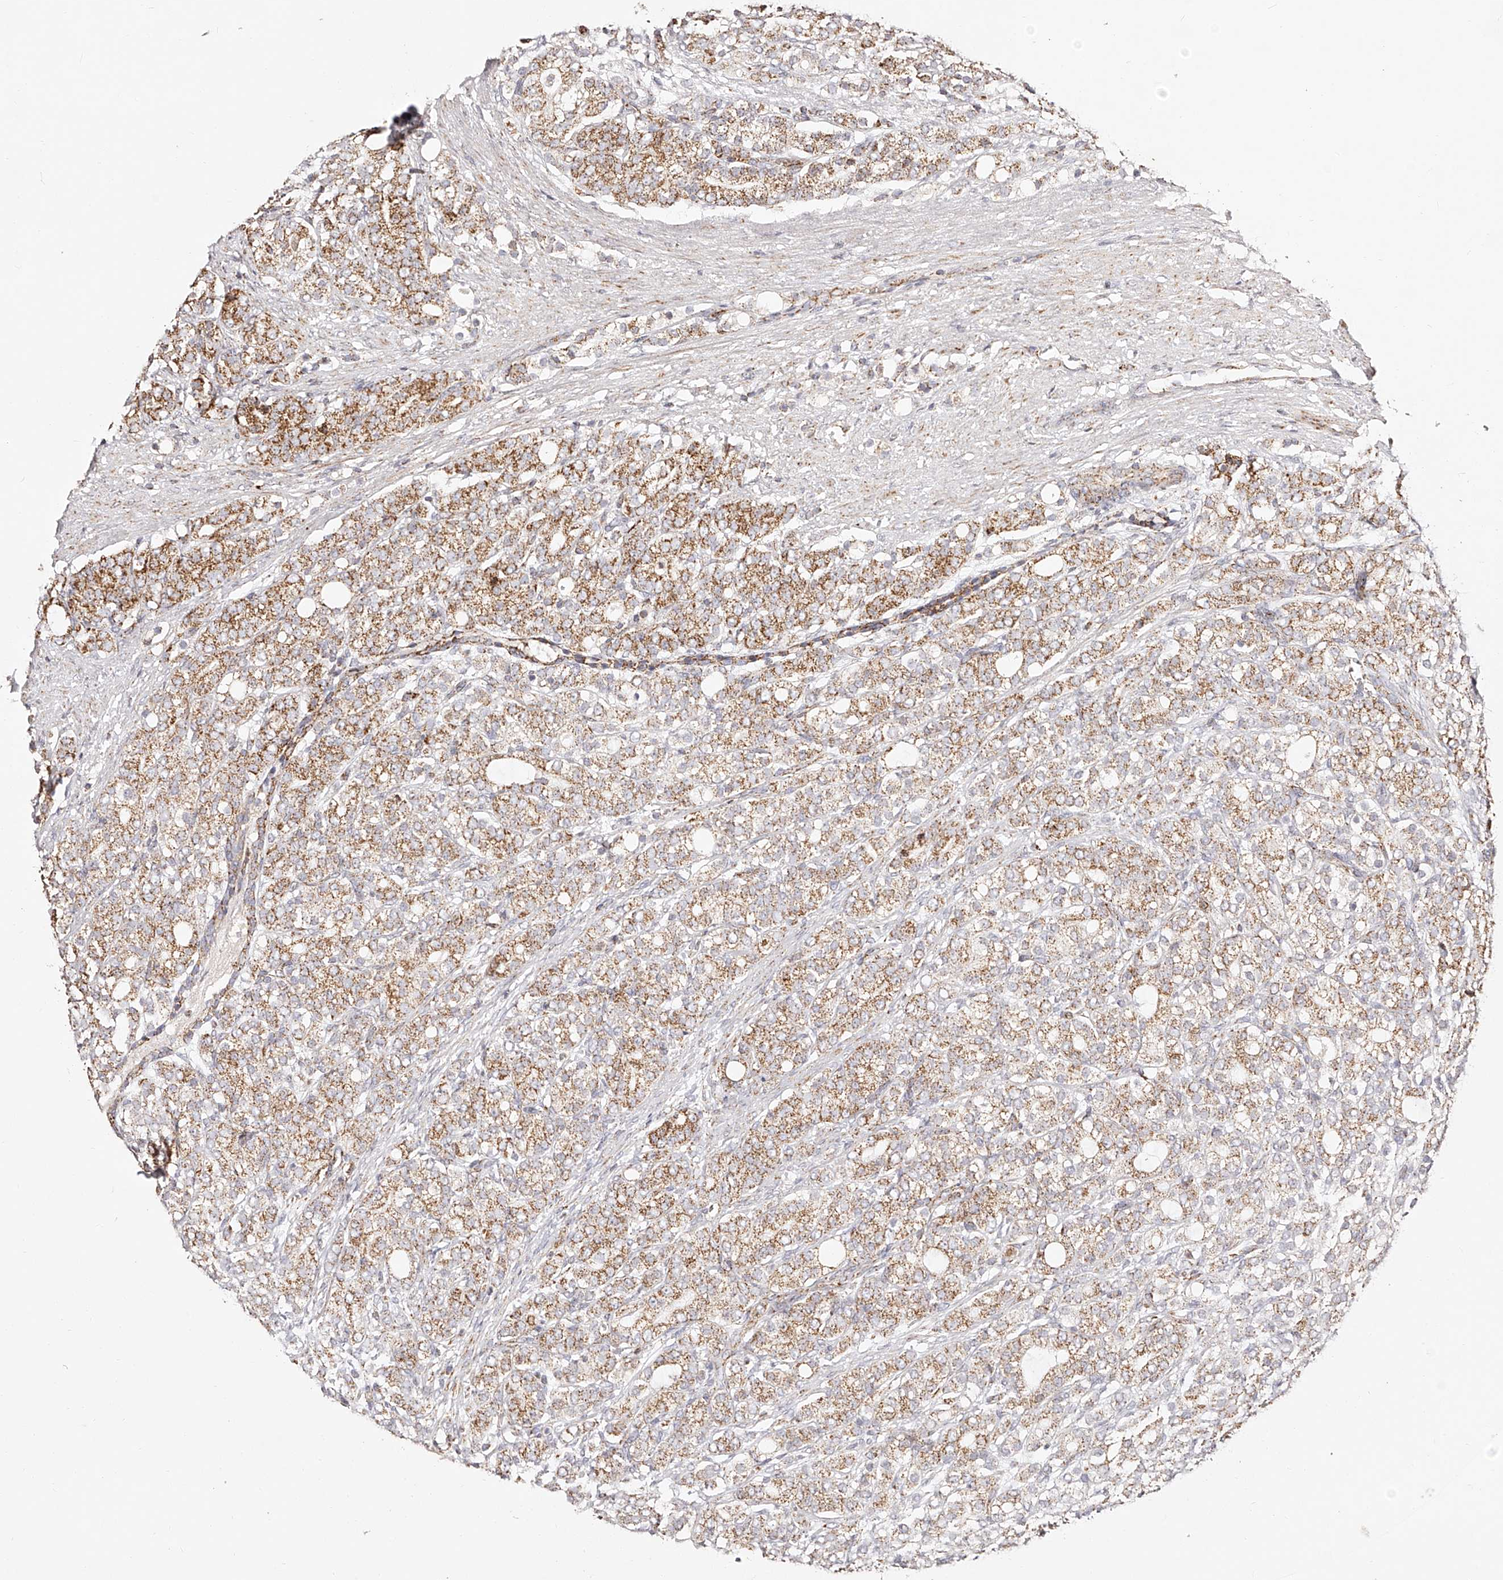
{"staining": {"intensity": "moderate", "quantity": ">75%", "location": "cytoplasmic/membranous"}, "tissue": "prostate cancer", "cell_type": "Tumor cells", "image_type": "cancer", "snomed": [{"axis": "morphology", "description": "Adenocarcinoma, High grade"}, {"axis": "topography", "description": "Prostate"}], "caption": "IHC (DAB (3,3'-diaminobenzidine)) staining of human high-grade adenocarcinoma (prostate) shows moderate cytoplasmic/membranous protein expression in about >75% of tumor cells.", "gene": "NDUFV3", "patient": {"sex": "male", "age": 57}}